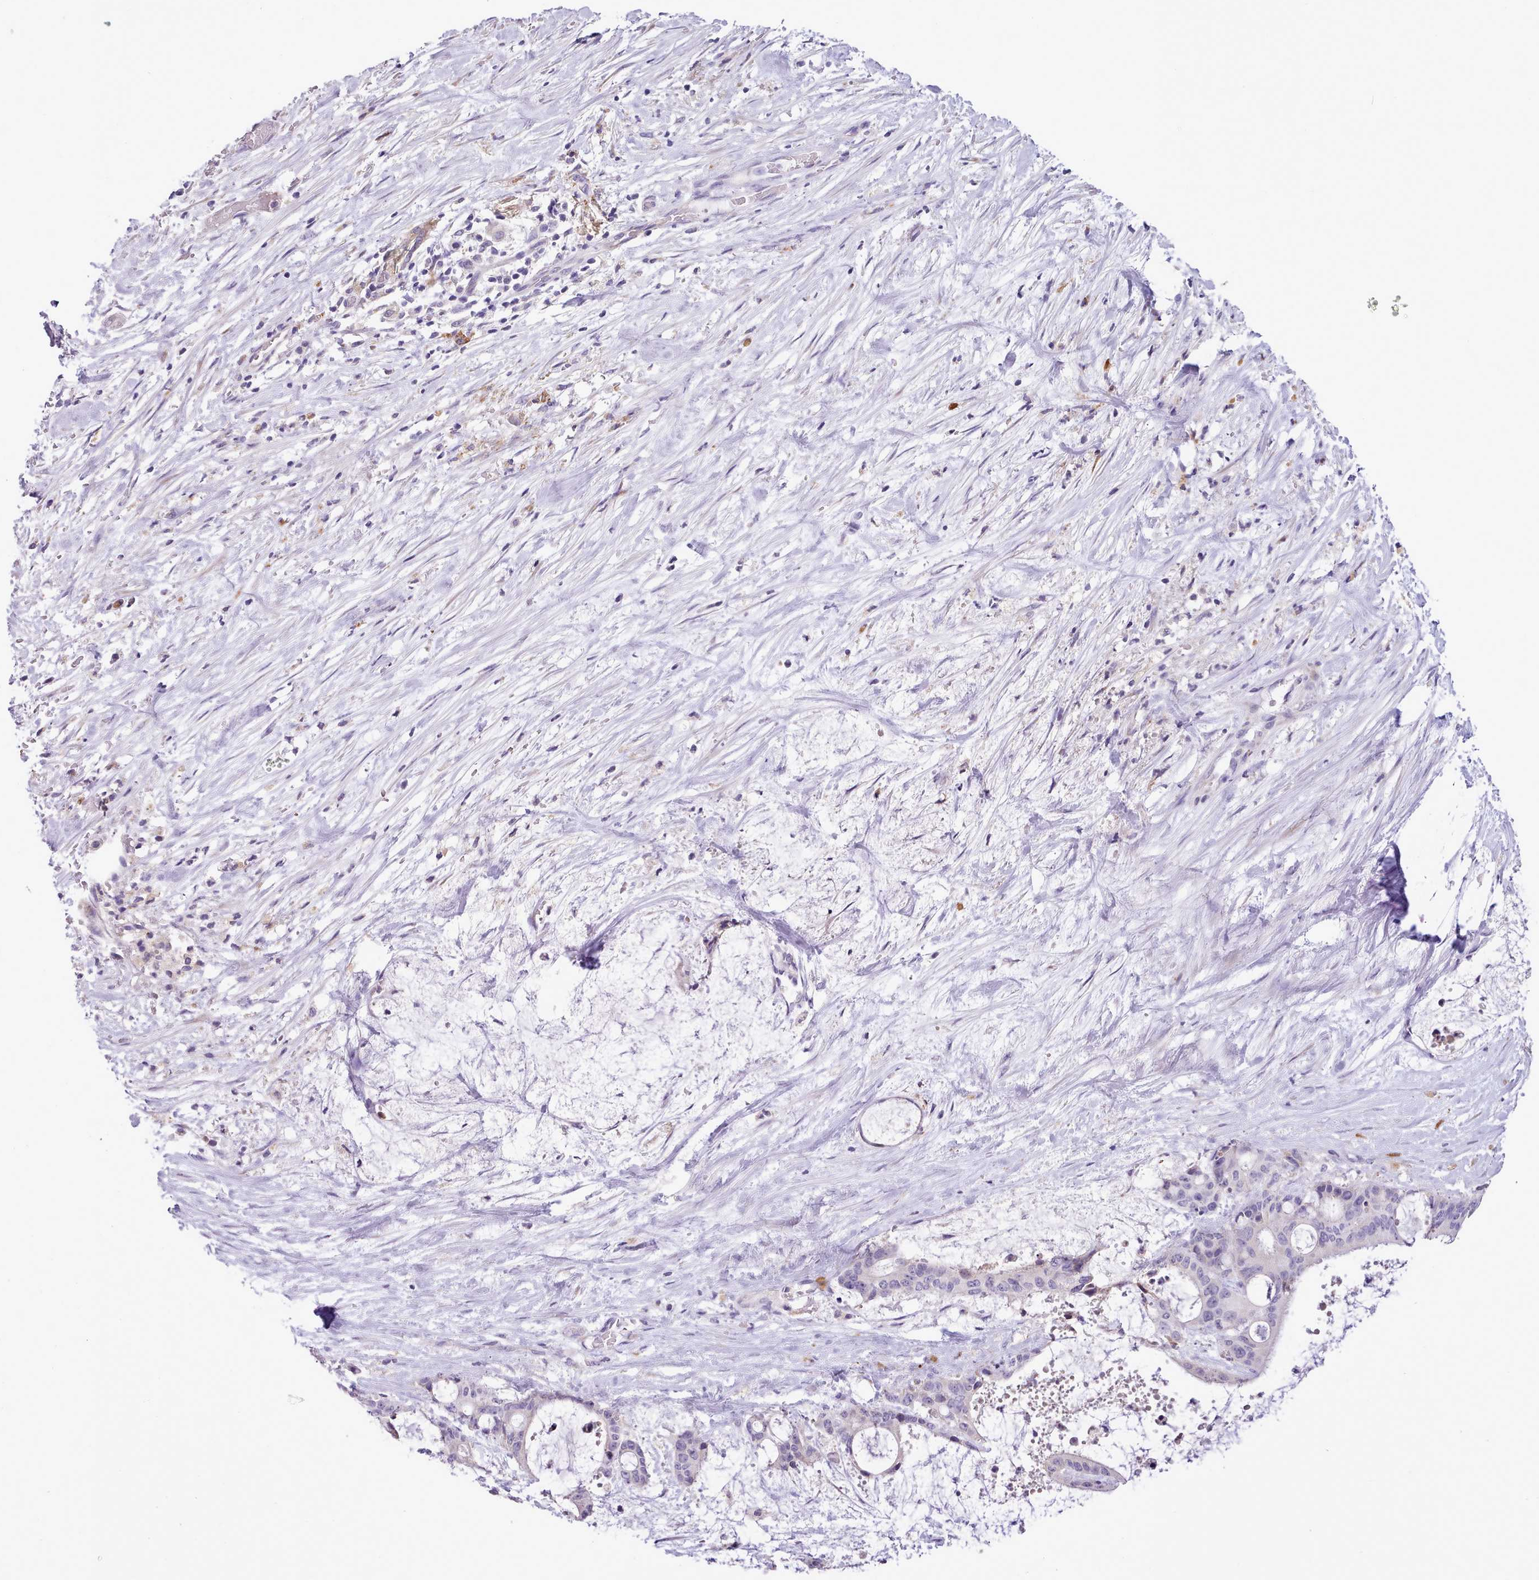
{"staining": {"intensity": "negative", "quantity": "none", "location": "none"}, "tissue": "liver cancer", "cell_type": "Tumor cells", "image_type": "cancer", "snomed": [{"axis": "morphology", "description": "Normal tissue, NOS"}, {"axis": "morphology", "description": "Cholangiocarcinoma"}, {"axis": "topography", "description": "Liver"}, {"axis": "topography", "description": "Peripheral nerve tissue"}], "caption": "This is a micrograph of immunohistochemistry (IHC) staining of liver cancer (cholangiocarcinoma), which shows no expression in tumor cells.", "gene": "FAM83E", "patient": {"sex": "female", "age": 73}}